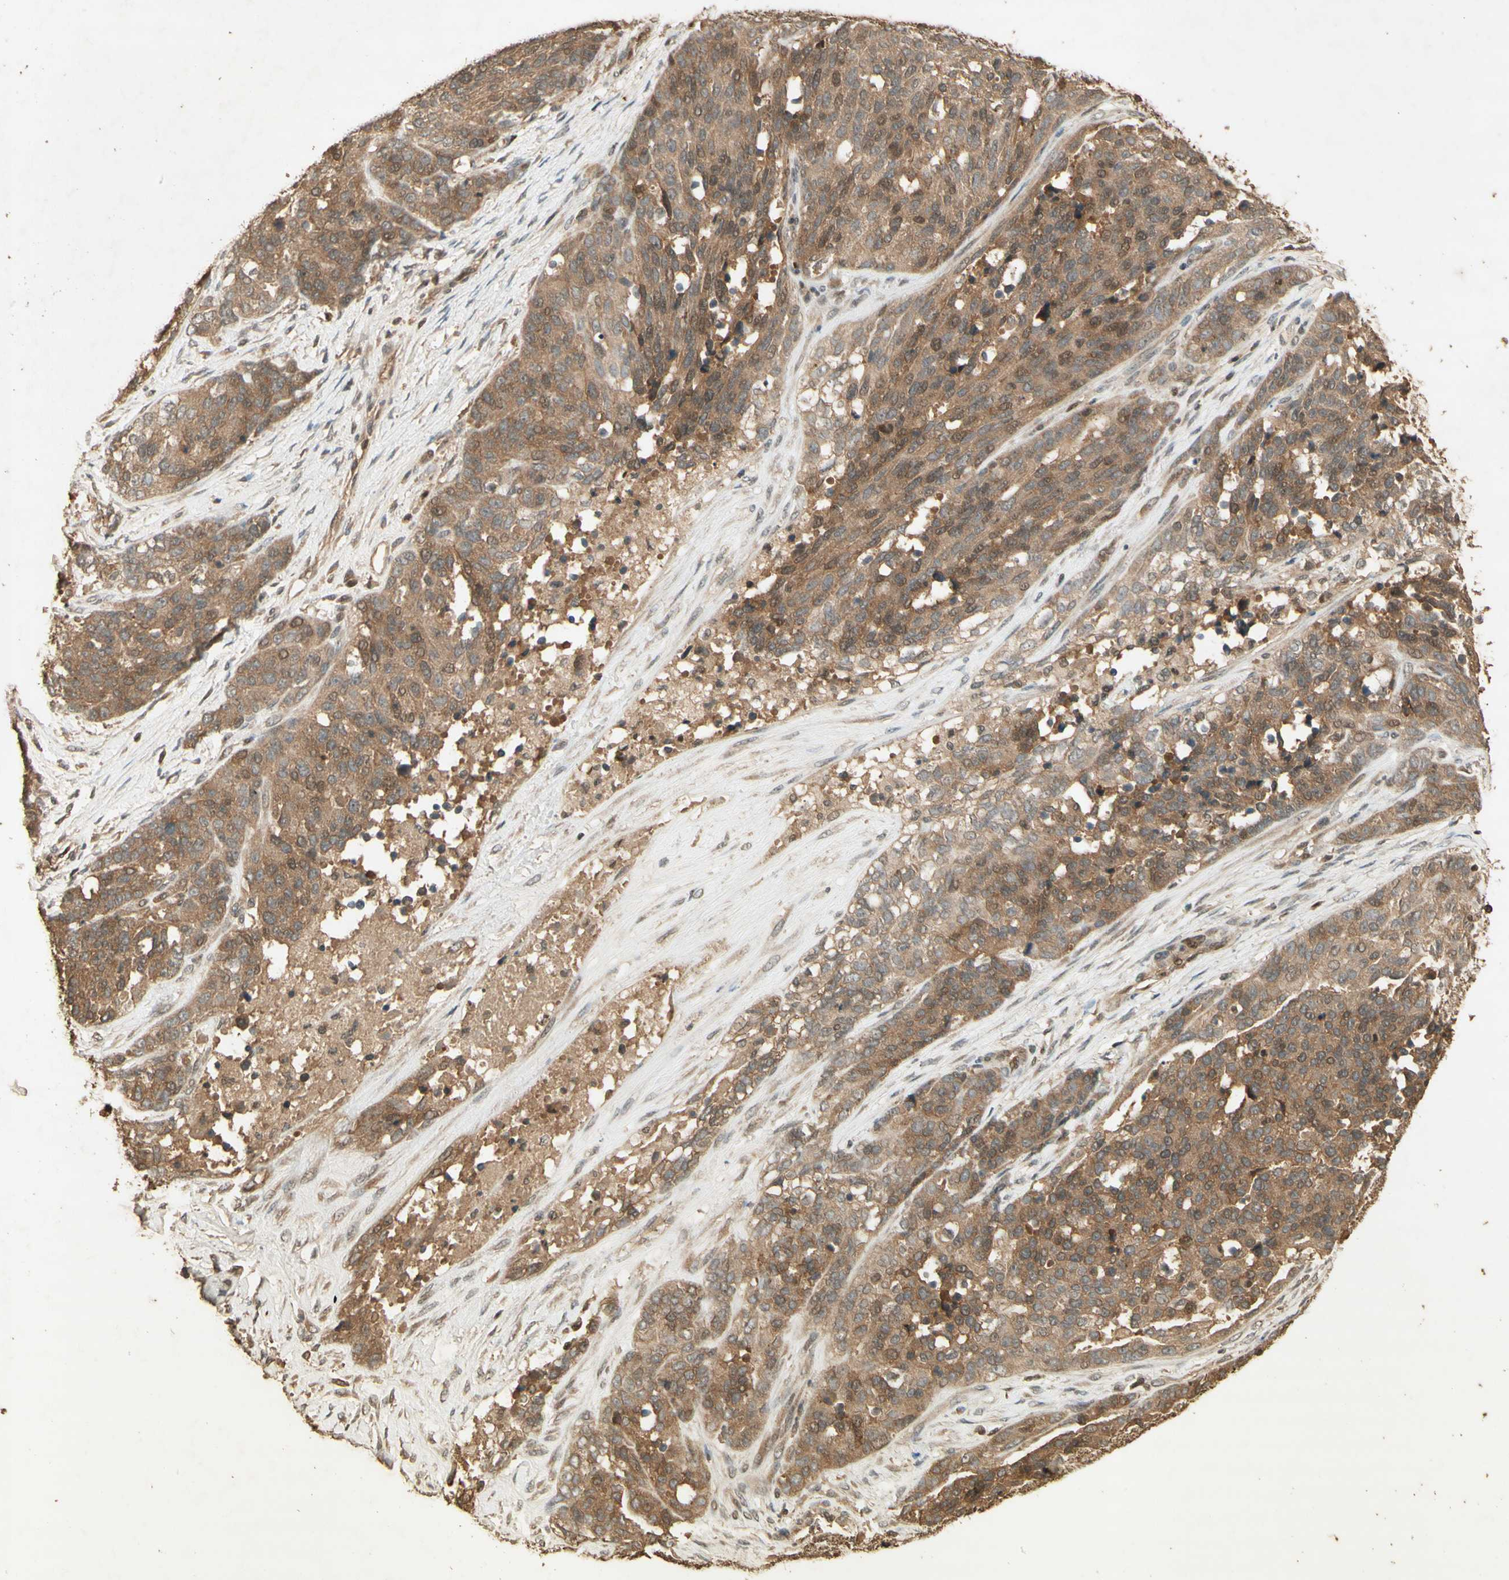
{"staining": {"intensity": "moderate", "quantity": ">75%", "location": "cytoplasmic/membranous"}, "tissue": "ovarian cancer", "cell_type": "Tumor cells", "image_type": "cancer", "snomed": [{"axis": "morphology", "description": "Cystadenocarcinoma, serous, NOS"}, {"axis": "topography", "description": "Ovary"}], "caption": "A histopathology image showing moderate cytoplasmic/membranous expression in approximately >75% of tumor cells in ovarian cancer (serous cystadenocarcinoma), as visualized by brown immunohistochemical staining.", "gene": "SMAD9", "patient": {"sex": "female", "age": 44}}